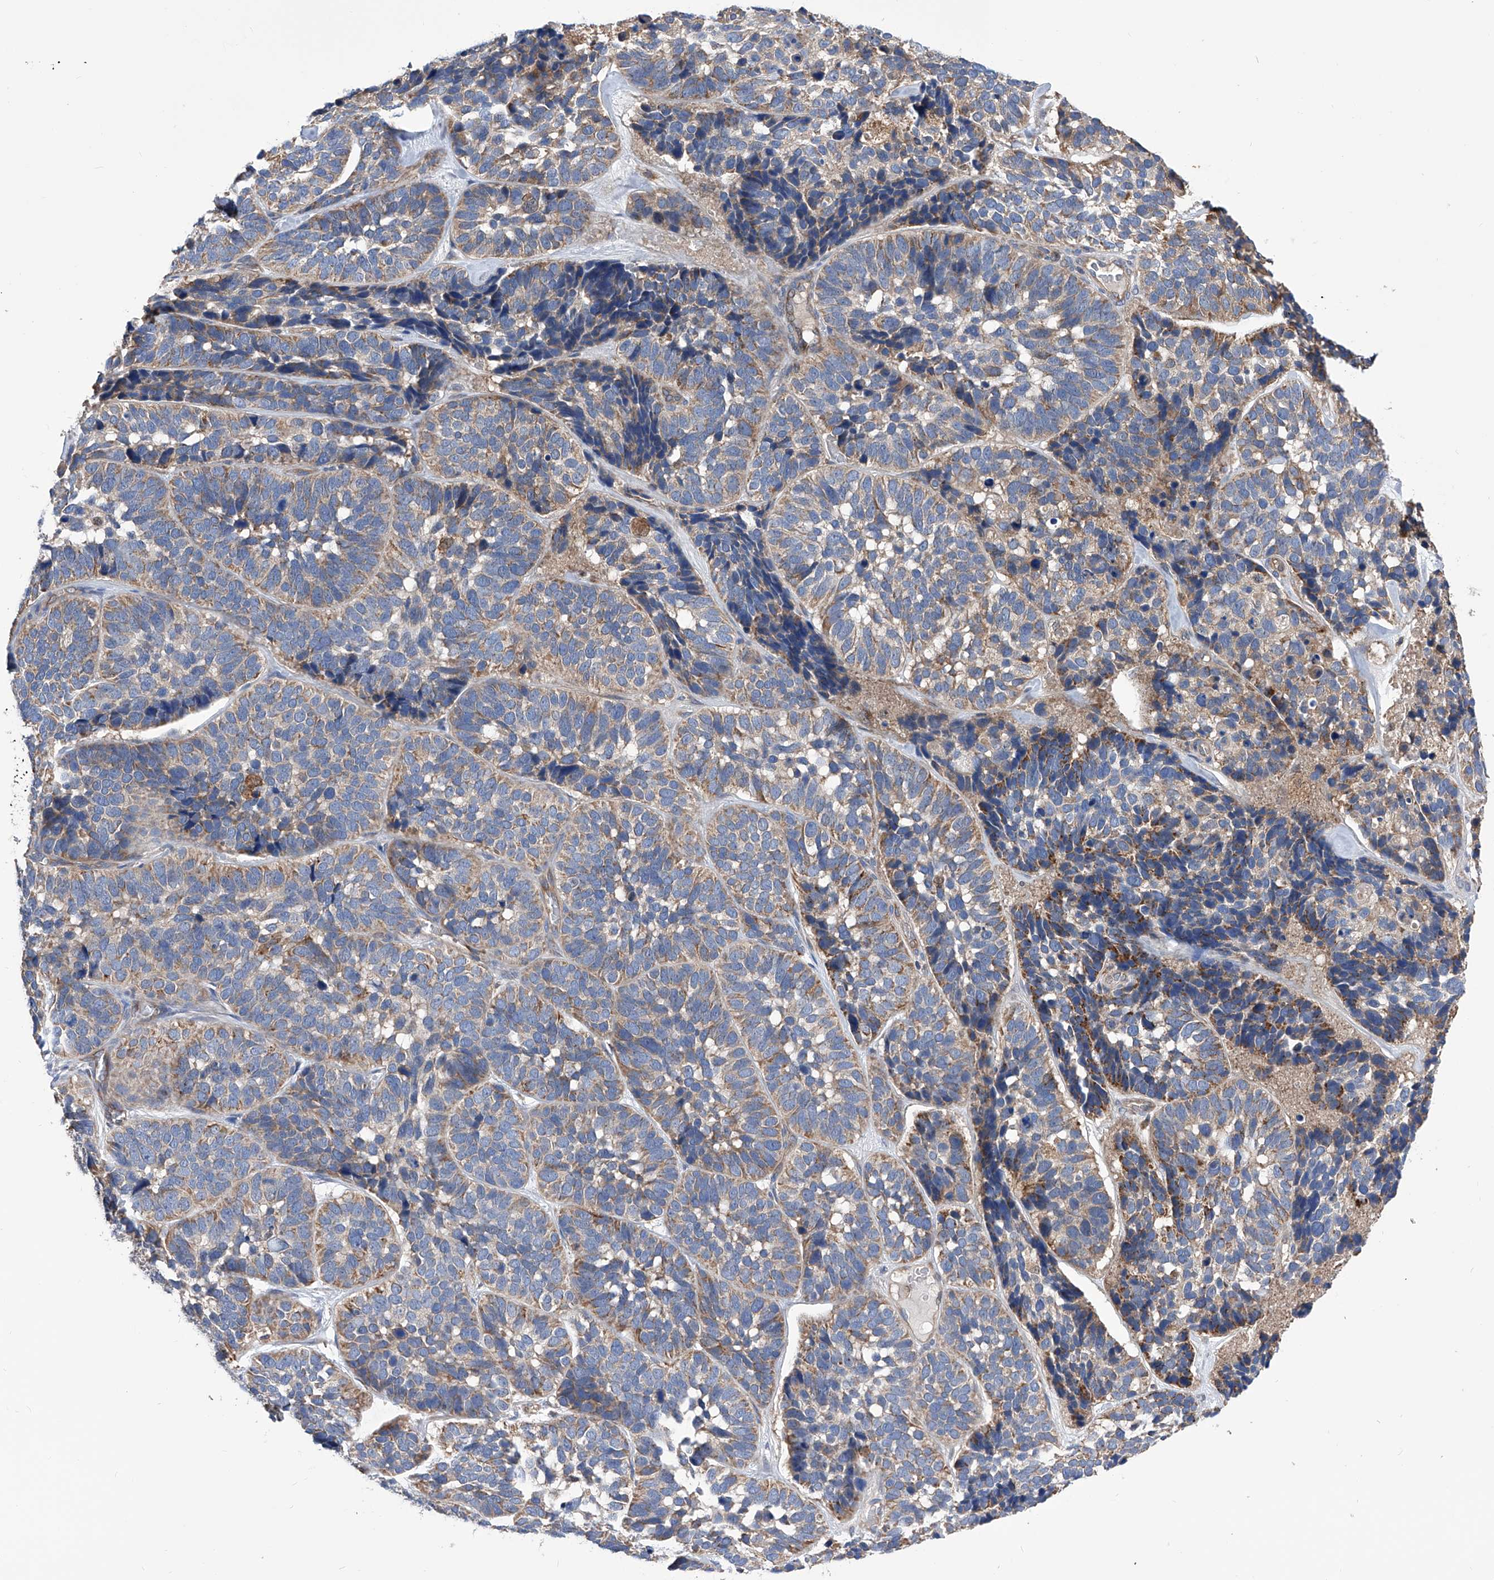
{"staining": {"intensity": "moderate", "quantity": "25%-75%", "location": "cytoplasmic/membranous"}, "tissue": "skin cancer", "cell_type": "Tumor cells", "image_type": "cancer", "snomed": [{"axis": "morphology", "description": "Basal cell carcinoma"}, {"axis": "topography", "description": "Skin"}], "caption": "A brown stain highlights moderate cytoplasmic/membranous positivity of a protein in human skin basal cell carcinoma tumor cells.", "gene": "SPATA20", "patient": {"sex": "male", "age": 62}}